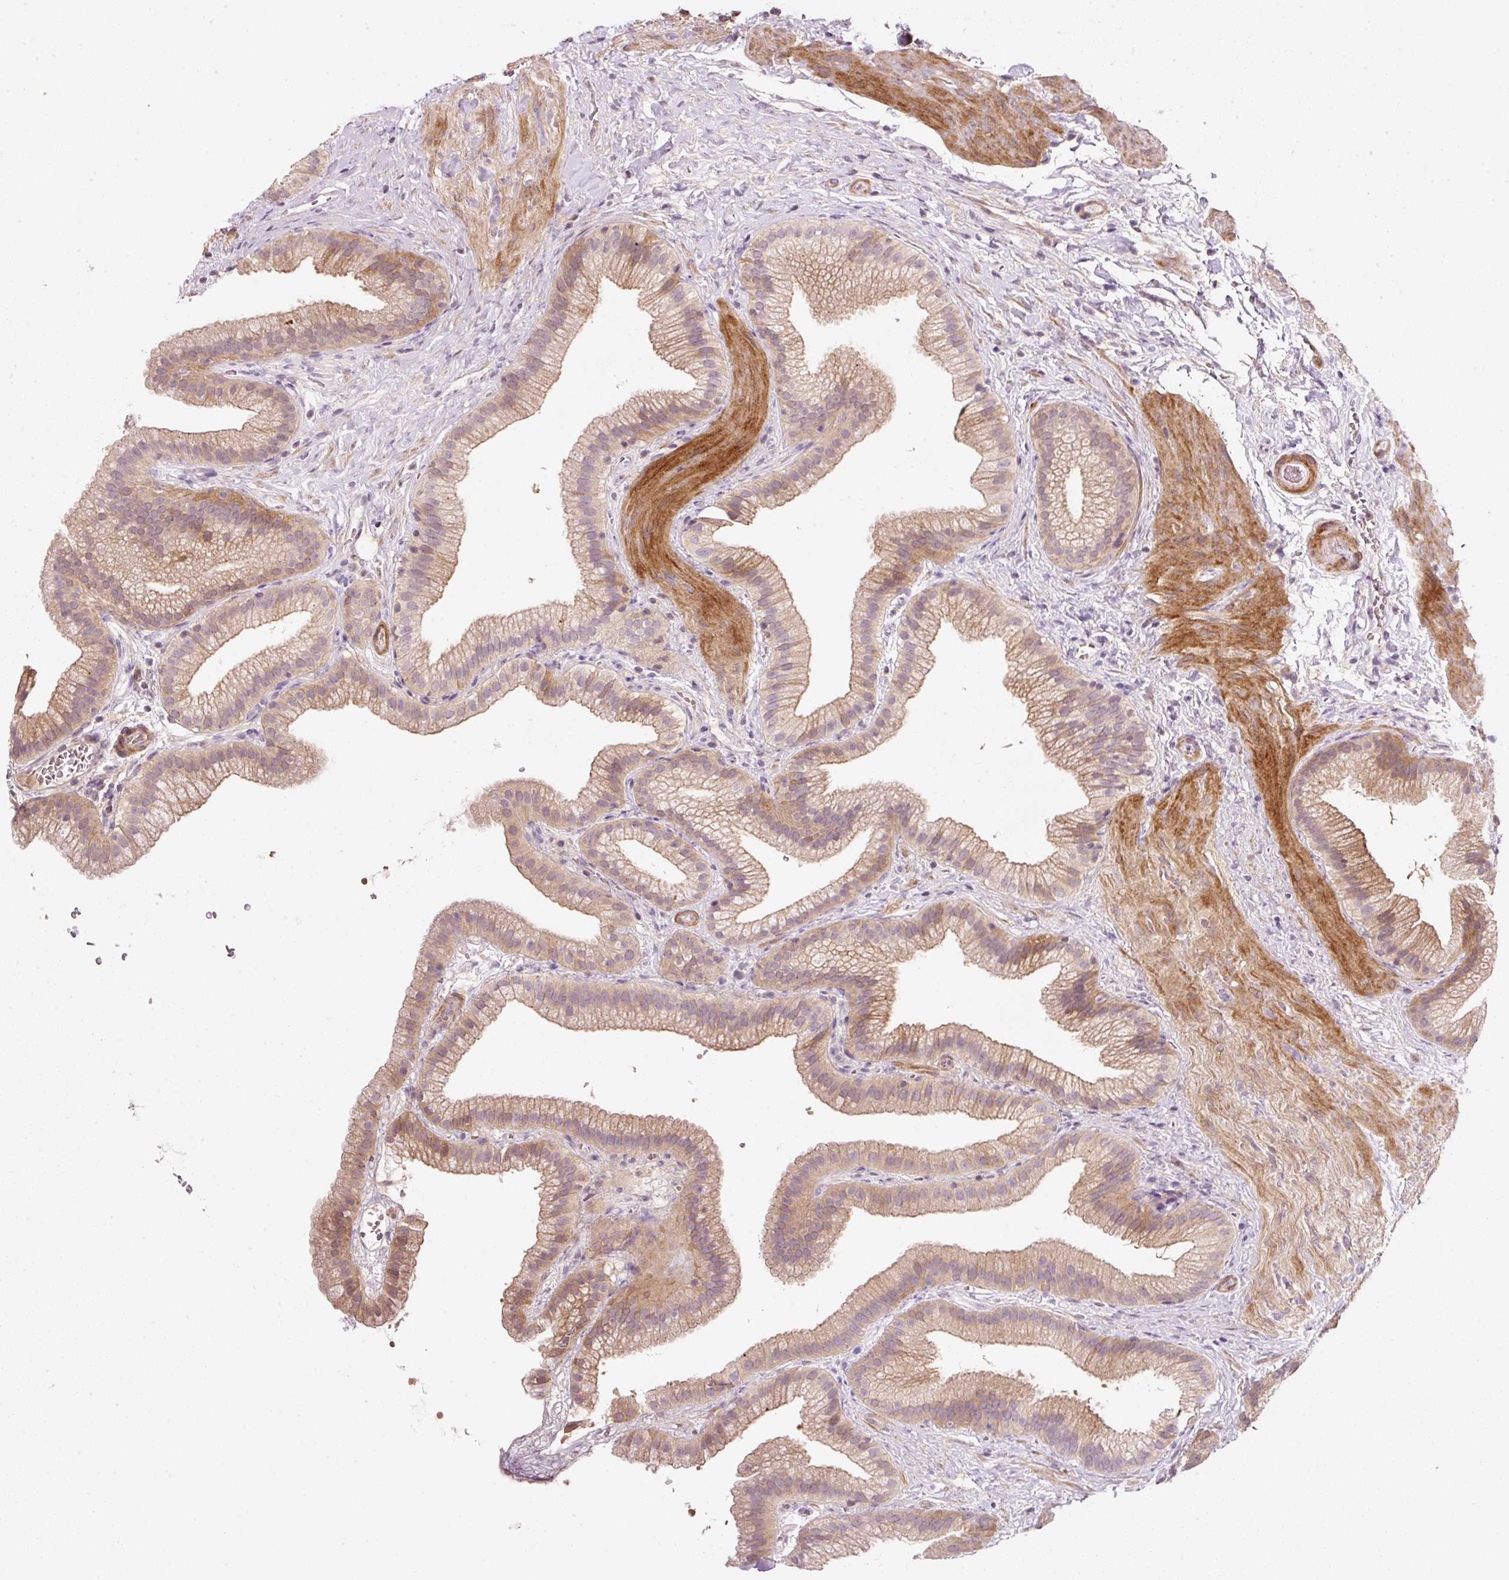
{"staining": {"intensity": "moderate", "quantity": "25%-75%", "location": "cytoplasmic/membranous"}, "tissue": "gallbladder", "cell_type": "Glandular cells", "image_type": "normal", "snomed": [{"axis": "morphology", "description": "Normal tissue, NOS"}, {"axis": "topography", "description": "Gallbladder"}], "caption": "Moderate cytoplasmic/membranous positivity is appreciated in approximately 25%-75% of glandular cells in unremarkable gallbladder.", "gene": "TIRAP", "patient": {"sex": "female", "age": 63}}